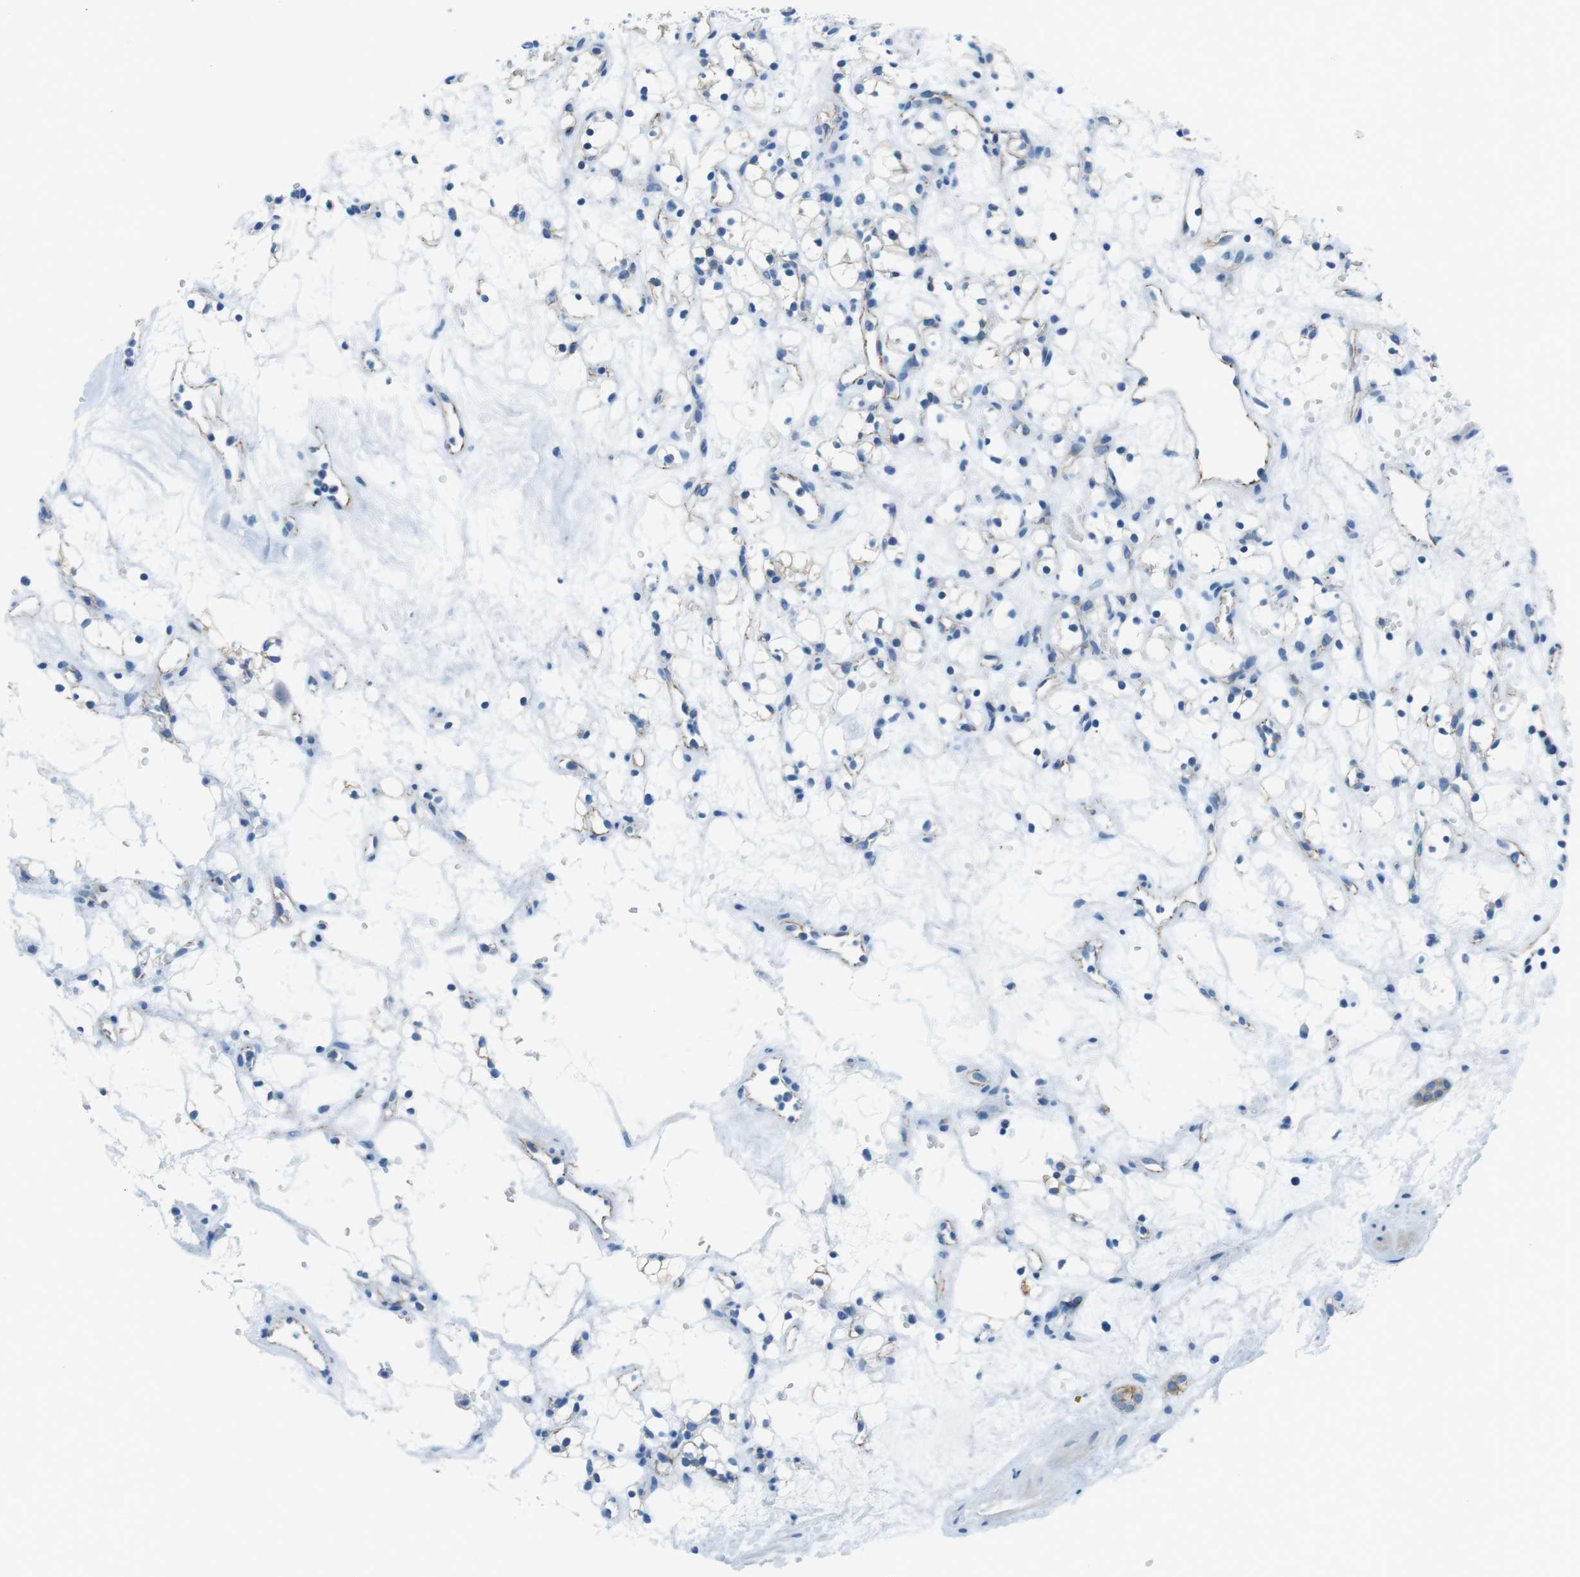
{"staining": {"intensity": "negative", "quantity": "none", "location": "none"}, "tissue": "renal cancer", "cell_type": "Tumor cells", "image_type": "cancer", "snomed": [{"axis": "morphology", "description": "Adenocarcinoma, NOS"}, {"axis": "topography", "description": "Kidney"}], "caption": "Renal adenocarcinoma stained for a protein using IHC demonstrates no expression tumor cells.", "gene": "SLC6A6", "patient": {"sex": "female", "age": 60}}